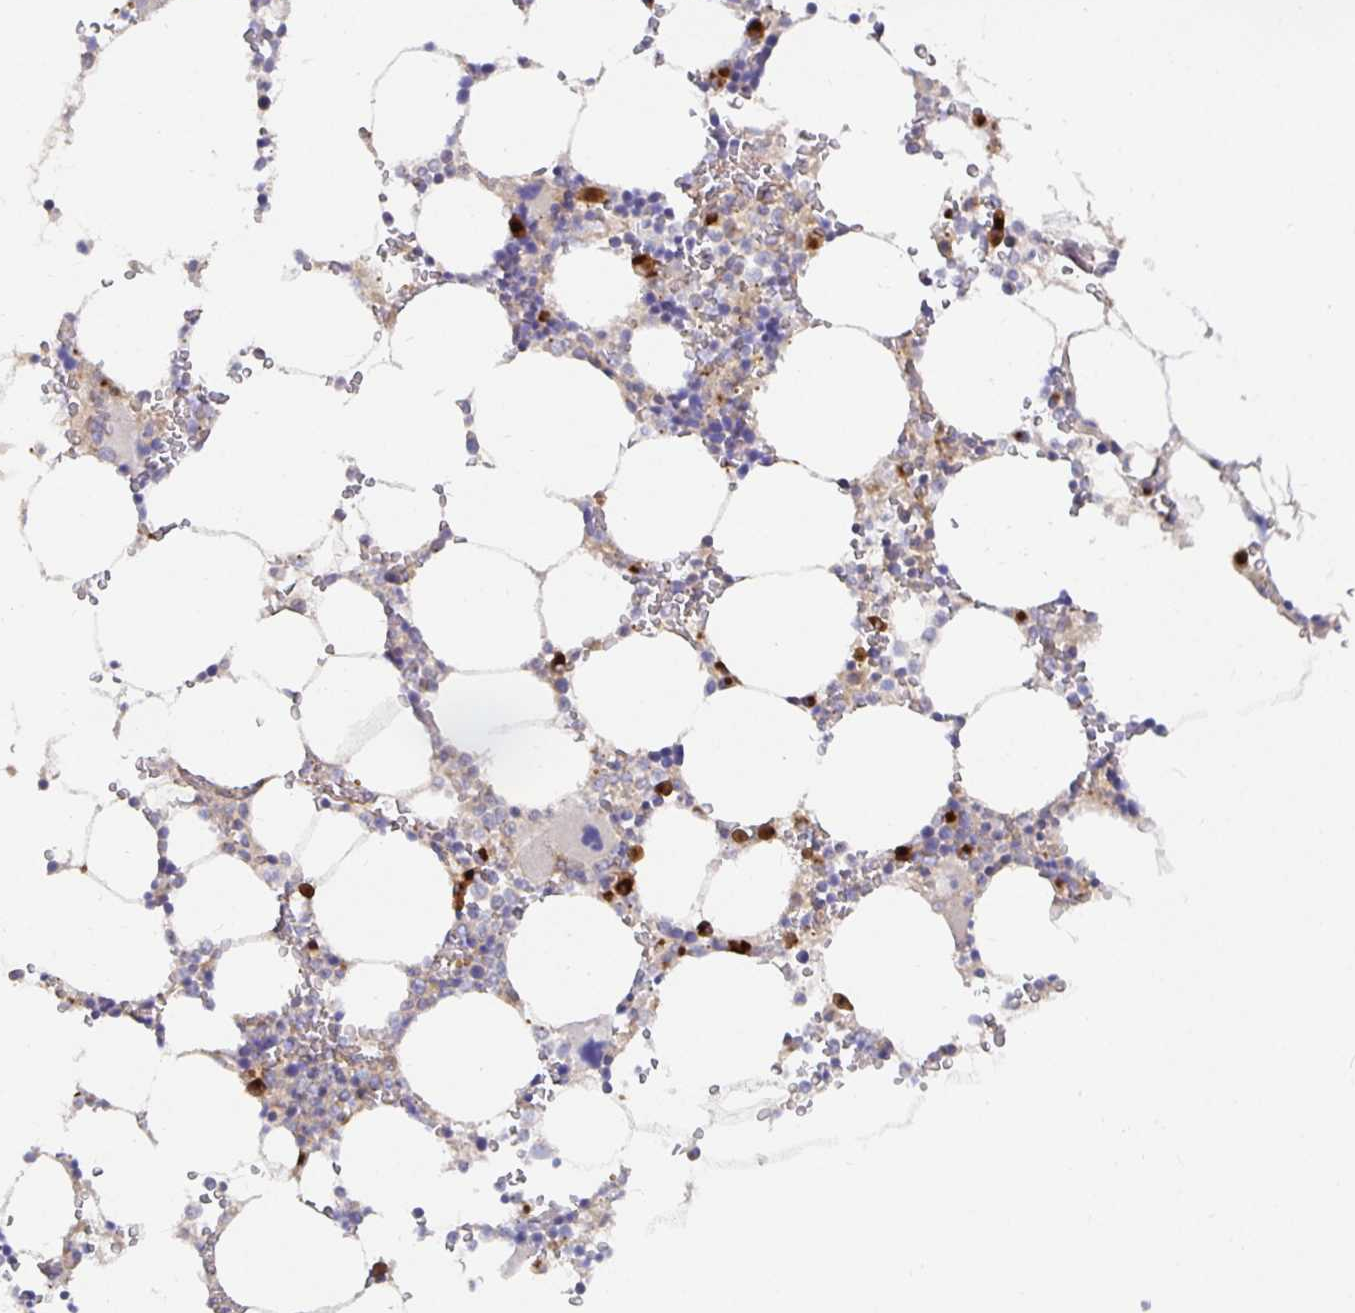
{"staining": {"intensity": "strong", "quantity": "<25%", "location": "cytoplasmic/membranous"}, "tissue": "bone marrow", "cell_type": "Hematopoietic cells", "image_type": "normal", "snomed": [{"axis": "morphology", "description": "Normal tissue, NOS"}, {"axis": "topography", "description": "Bone marrow"}], "caption": "A photomicrograph of bone marrow stained for a protein reveals strong cytoplasmic/membranous brown staining in hematopoietic cells.", "gene": "USO1", "patient": {"sex": "male", "age": 64}}